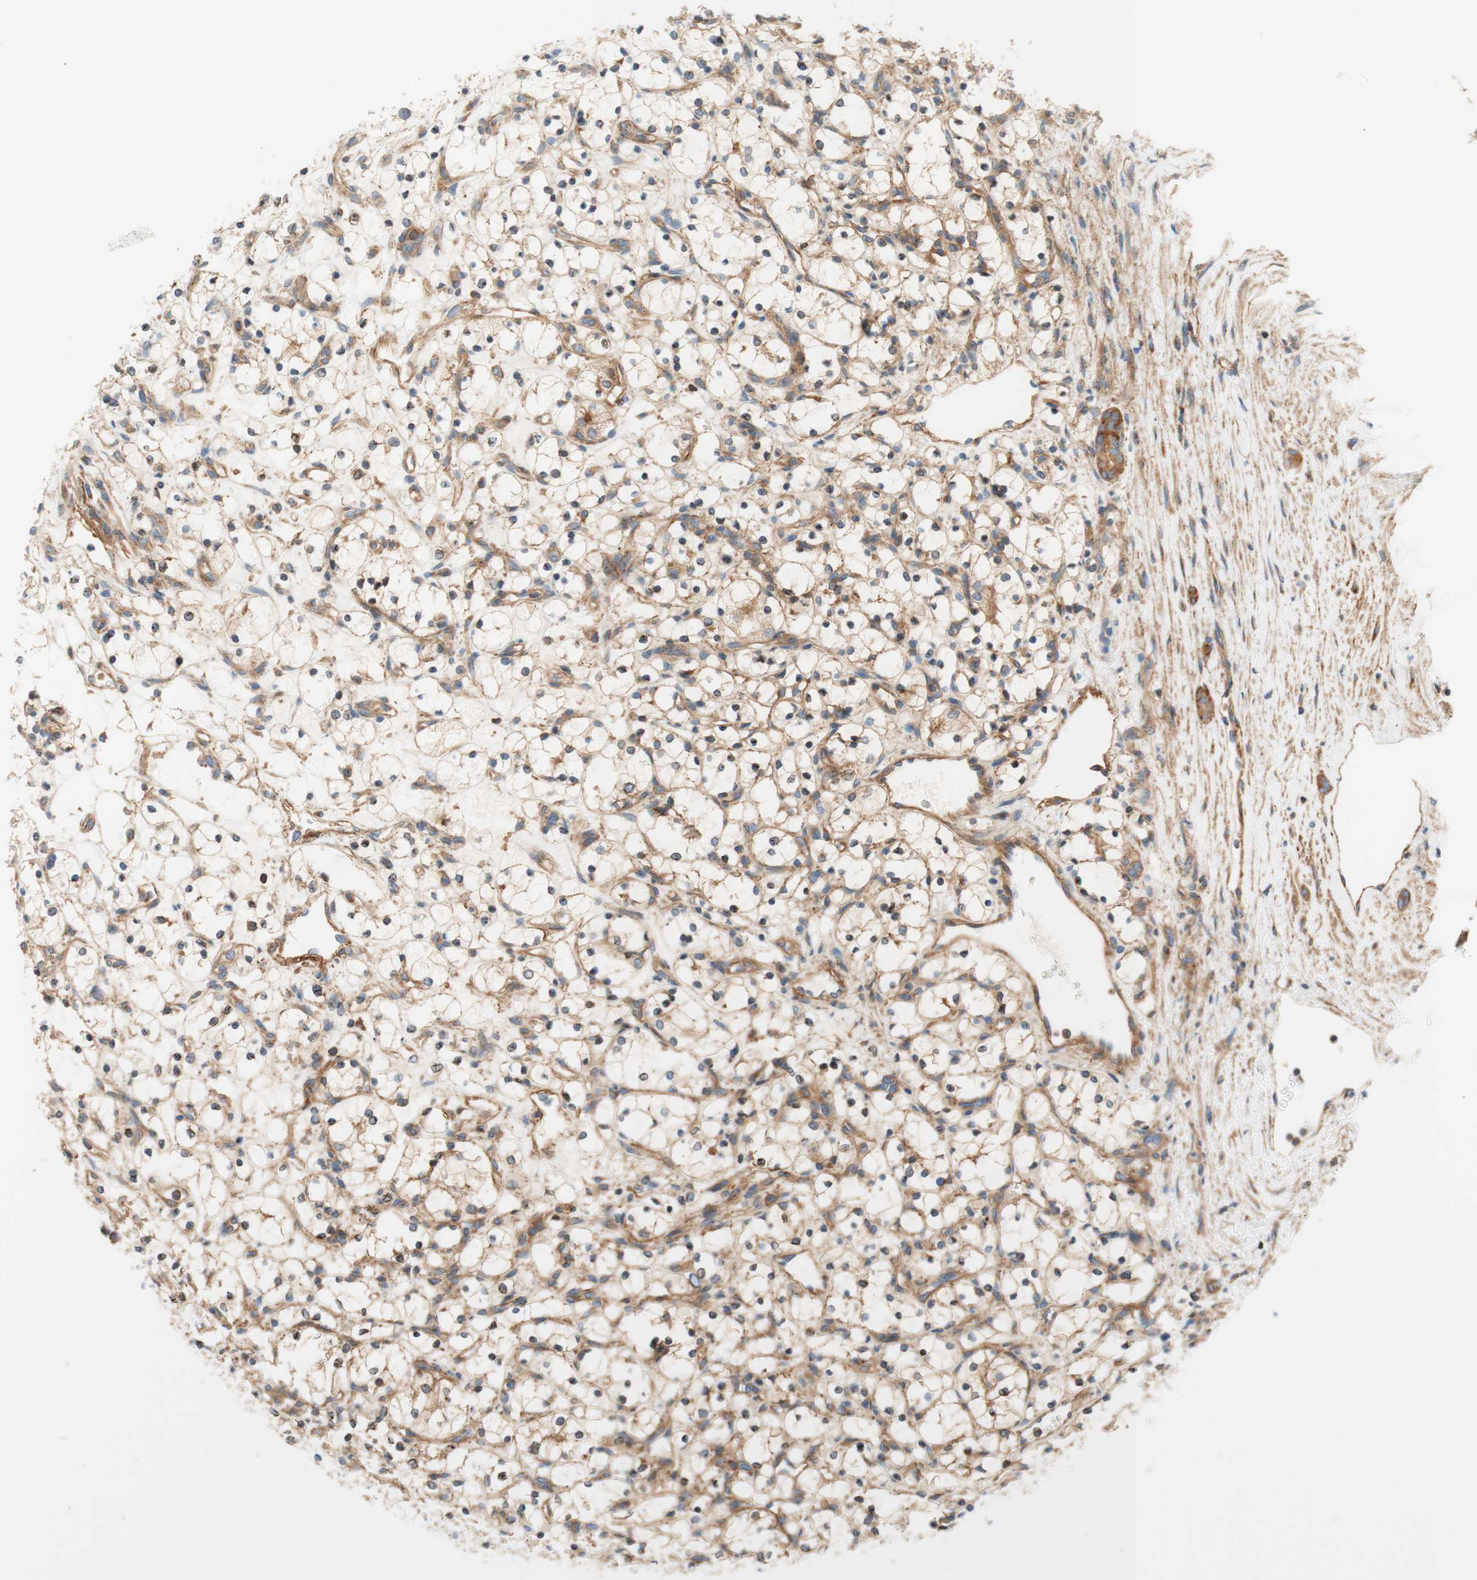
{"staining": {"intensity": "weak", "quantity": "25%-75%", "location": "cytoplasmic/membranous"}, "tissue": "renal cancer", "cell_type": "Tumor cells", "image_type": "cancer", "snomed": [{"axis": "morphology", "description": "Adenocarcinoma, NOS"}, {"axis": "topography", "description": "Kidney"}], "caption": "Weak cytoplasmic/membranous expression is seen in approximately 25%-75% of tumor cells in renal cancer.", "gene": "VPS26A", "patient": {"sex": "female", "age": 69}}